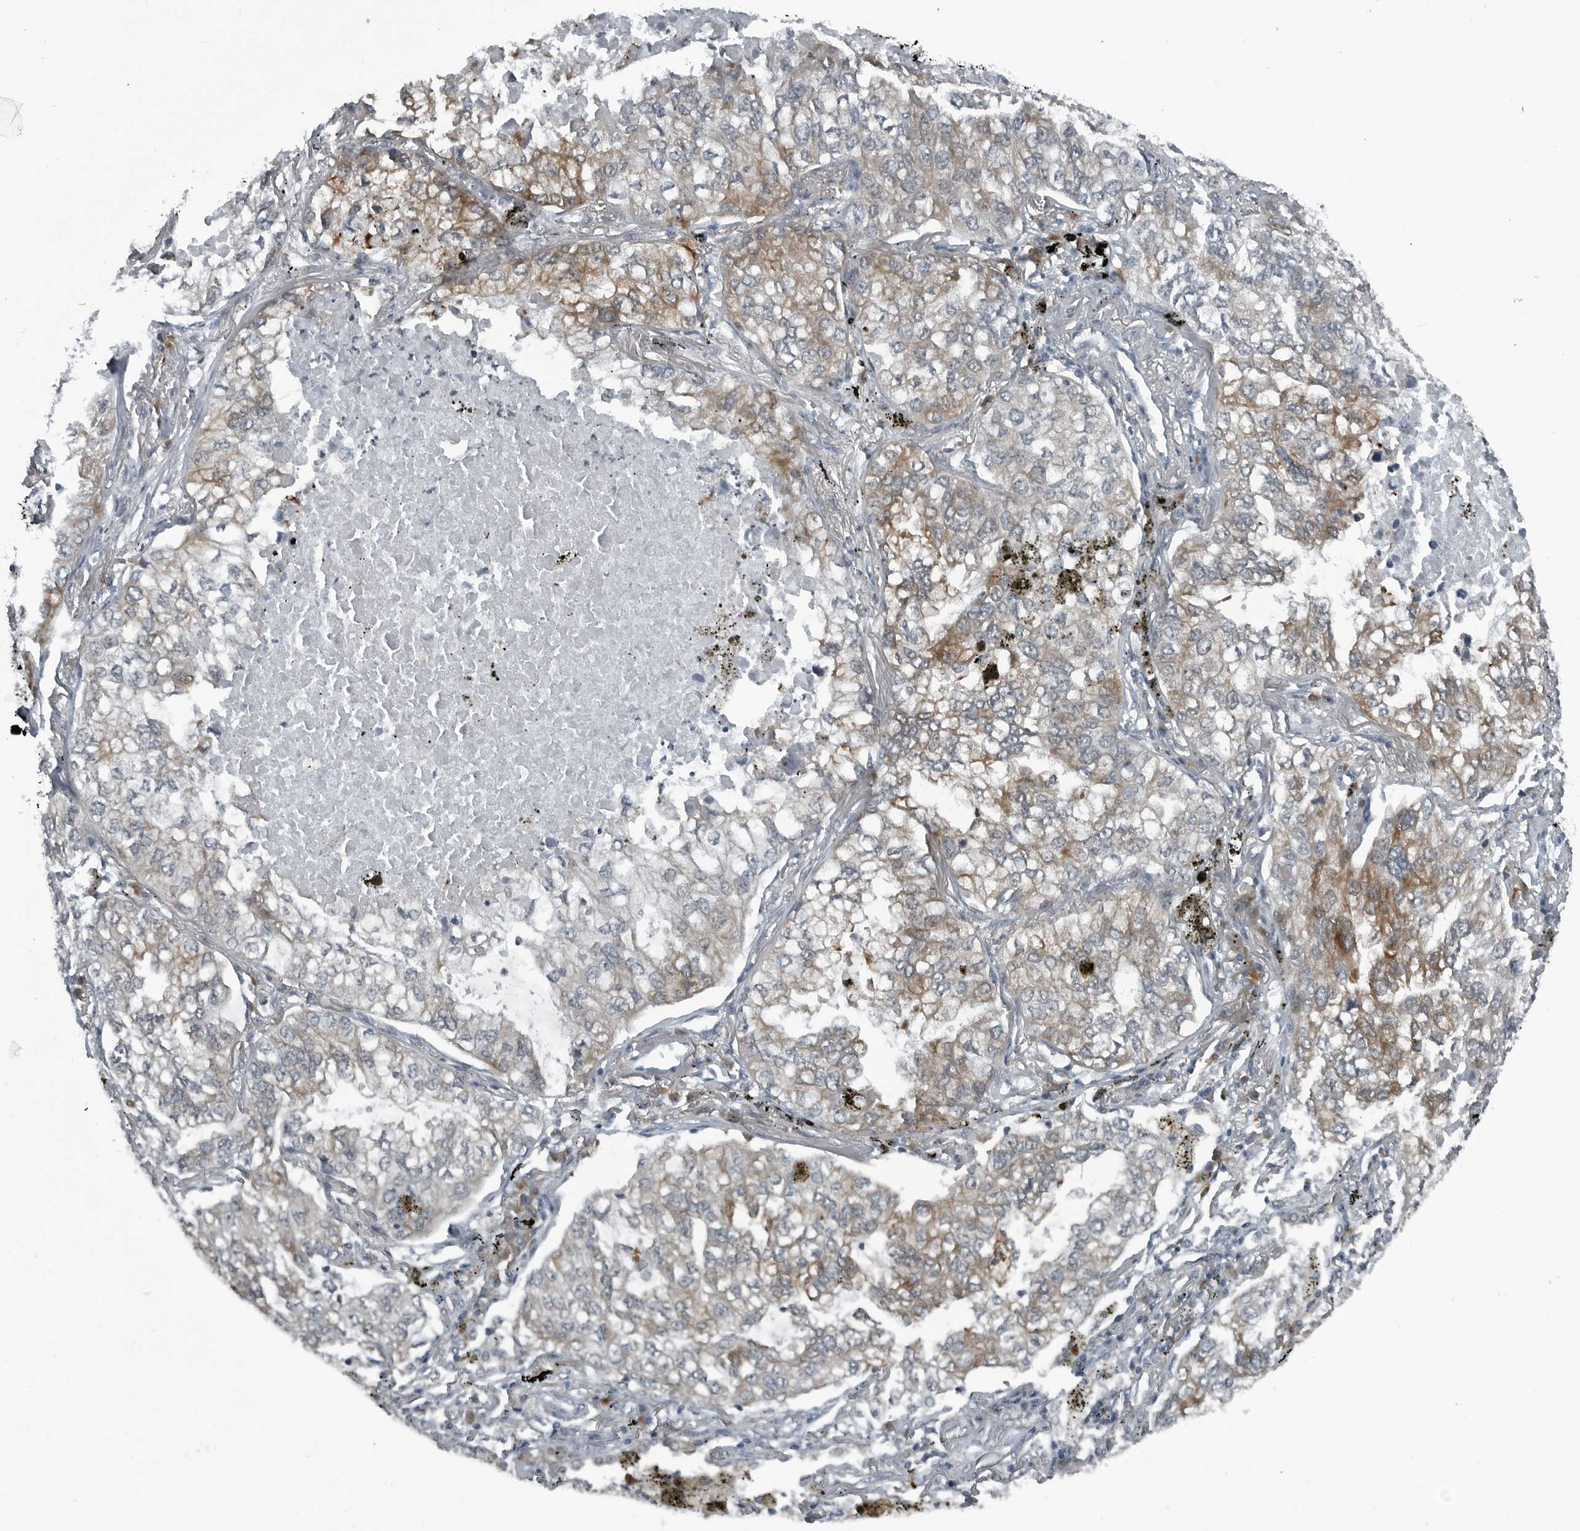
{"staining": {"intensity": "moderate", "quantity": "25%-75%", "location": "cytoplasmic/membranous"}, "tissue": "lung cancer", "cell_type": "Tumor cells", "image_type": "cancer", "snomed": [{"axis": "morphology", "description": "Adenocarcinoma, NOS"}, {"axis": "topography", "description": "Lung"}], "caption": "Protein positivity by IHC exhibits moderate cytoplasmic/membranous staining in approximately 25%-75% of tumor cells in lung cancer (adenocarcinoma). (Stains: DAB in brown, nuclei in blue, Microscopy: brightfield microscopy at high magnification).", "gene": "DNAAF11", "patient": {"sex": "male", "age": 65}}